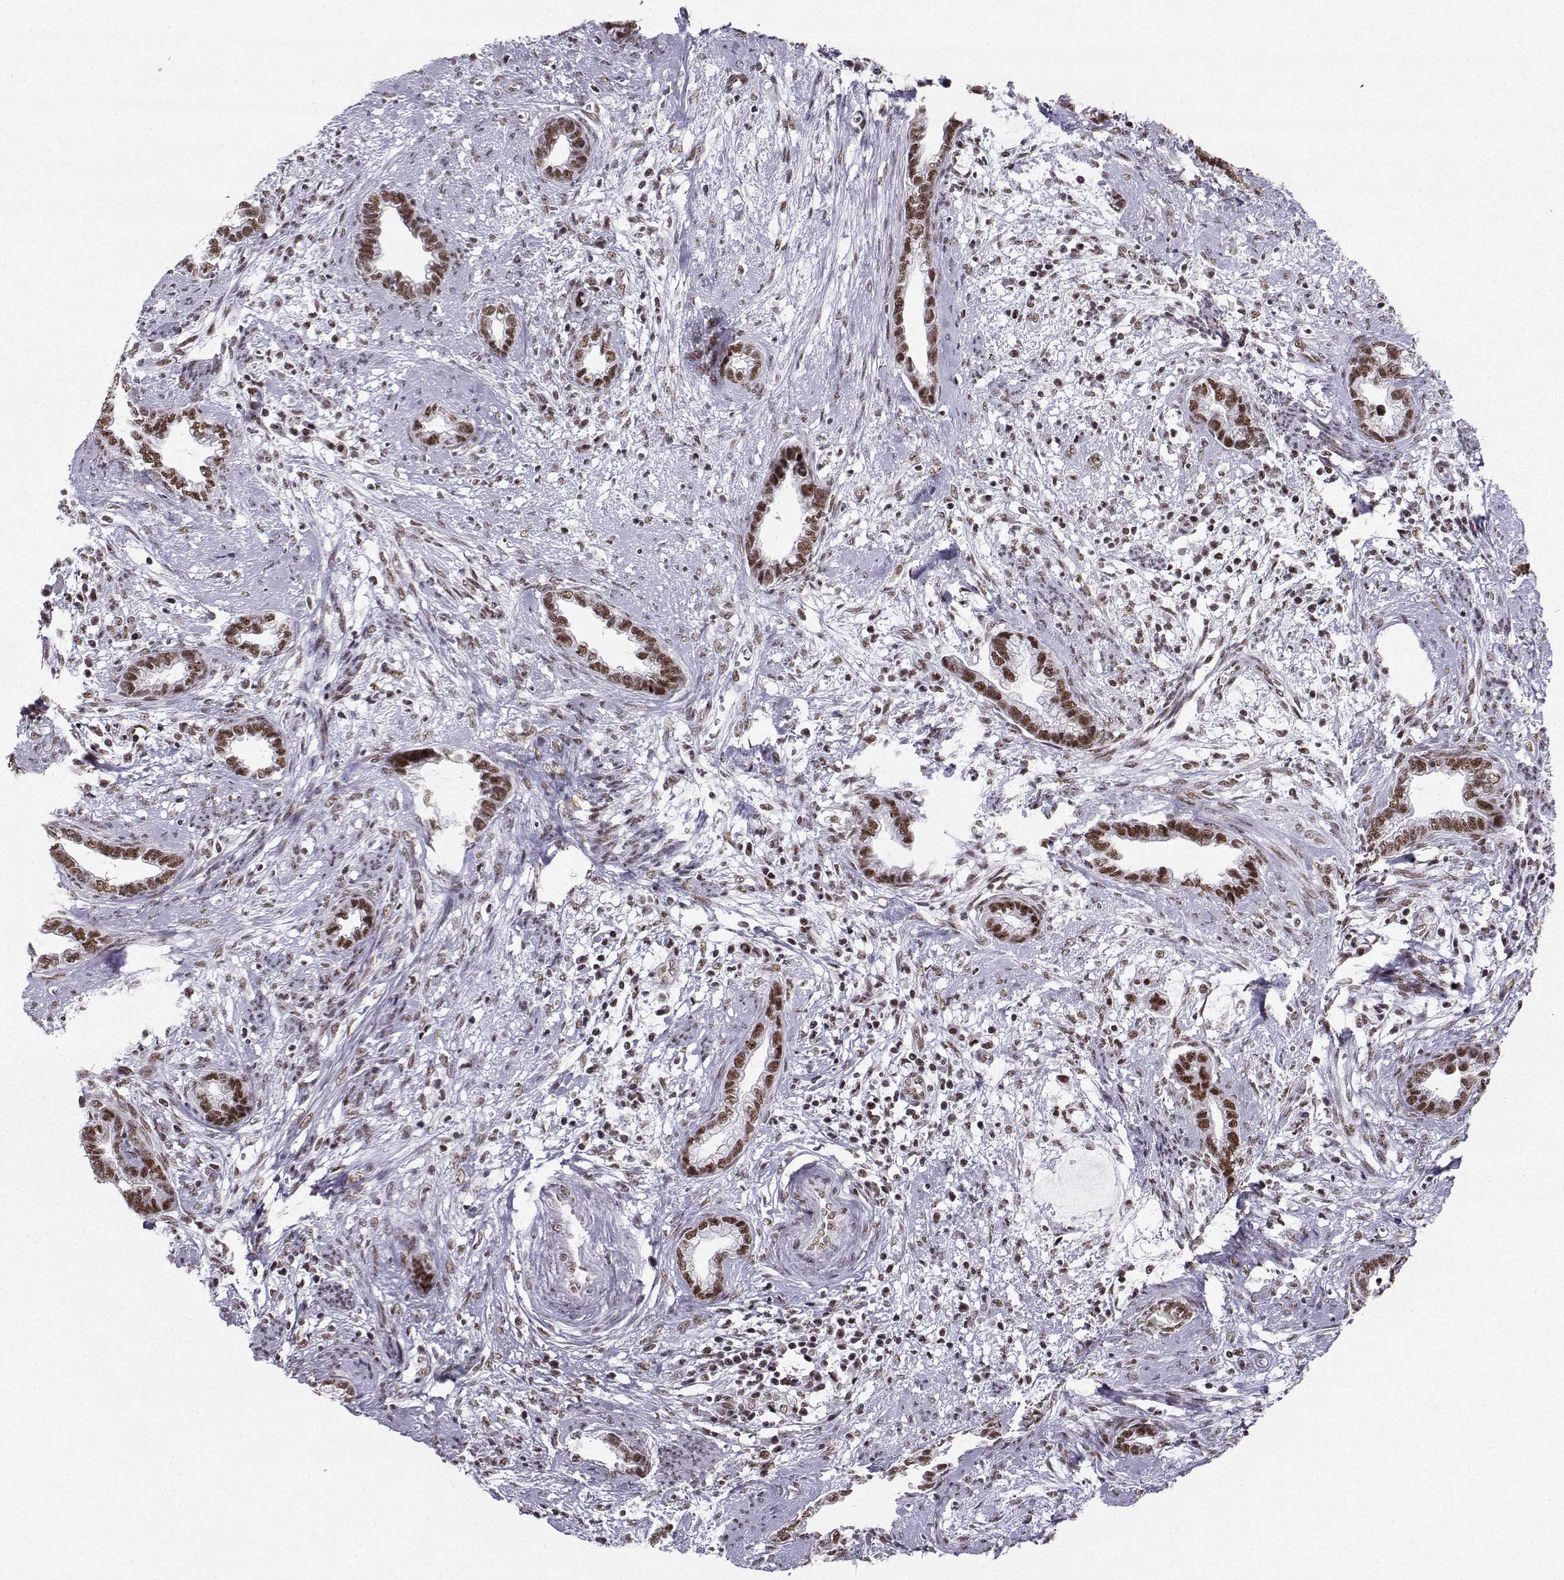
{"staining": {"intensity": "moderate", "quantity": ">75%", "location": "nuclear"}, "tissue": "cervical cancer", "cell_type": "Tumor cells", "image_type": "cancer", "snomed": [{"axis": "morphology", "description": "Adenocarcinoma, NOS"}, {"axis": "topography", "description": "Cervix"}], "caption": "A medium amount of moderate nuclear expression is identified in about >75% of tumor cells in cervical cancer (adenocarcinoma) tissue.", "gene": "SNRPB2", "patient": {"sex": "female", "age": 62}}